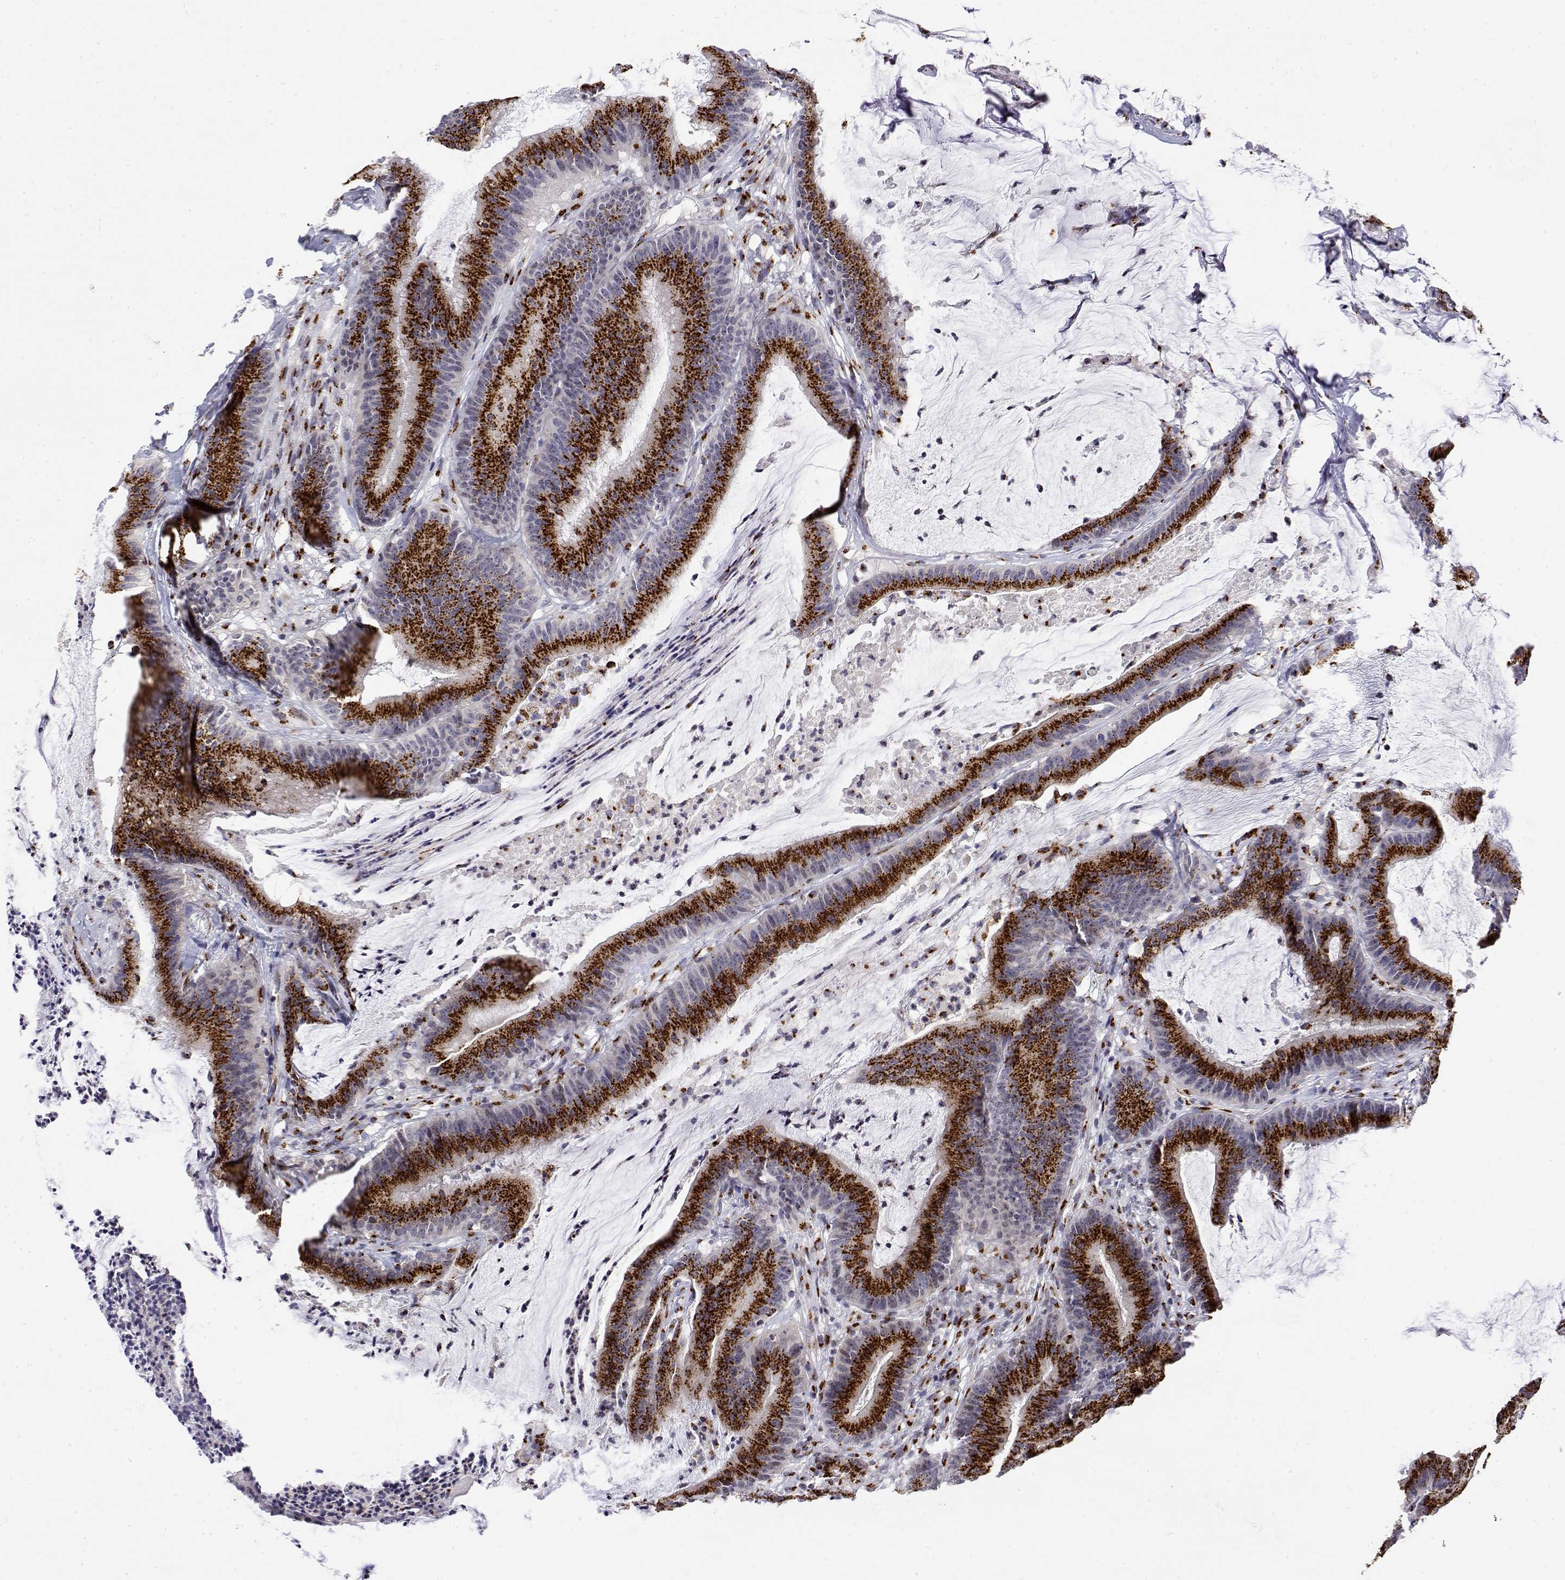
{"staining": {"intensity": "strong", "quantity": ">75%", "location": "cytoplasmic/membranous"}, "tissue": "colorectal cancer", "cell_type": "Tumor cells", "image_type": "cancer", "snomed": [{"axis": "morphology", "description": "Adenocarcinoma, NOS"}, {"axis": "topography", "description": "Colon"}], "caption": "Brown immunohistochemical staining in human colorectal cancer exhibits strong cytoplasmic/membranous expression in about >75% of tumor cells. (IHC, brightfield microscopy, high magnification).", "gene": "YIPF3", "patient": {"sex": "female", "age": 78}}